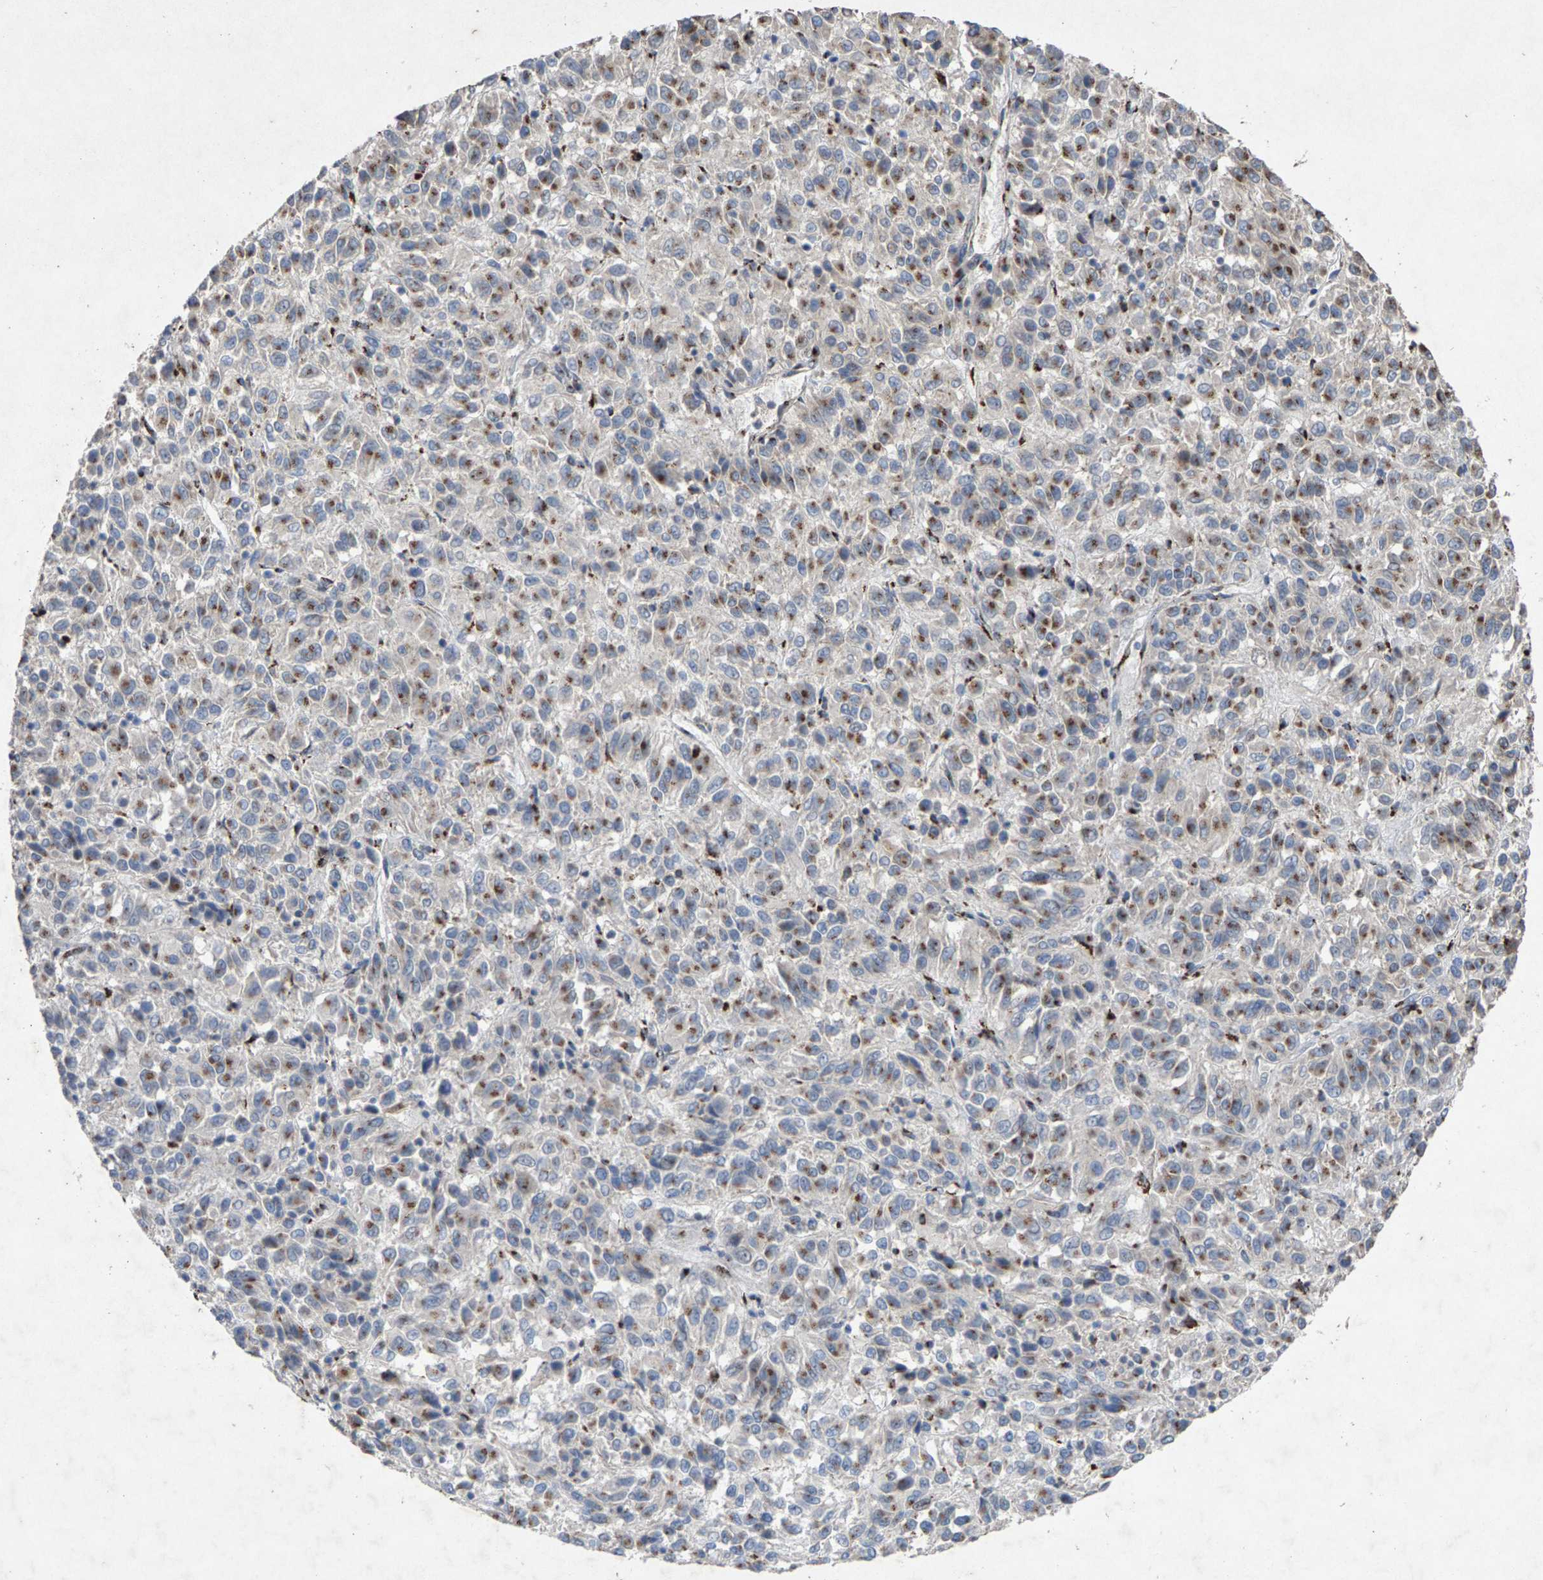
{"staining": {"intensity": "moderate", "quantity": ">75%", "location": "cytoplasmic/membranous"}, "tissue": "melanoma", "cell_type": "Tumor cells", "image_type": "cancer", "snomed": [{"axis": "morphology", "description": "Malignant melanoma, Metastatic site"}, {"axis": "topography", "description": "Lung"}], "caption": "Human malignant melanoma (metastatic site) stained for a protein (brown) exhibits moderate cytoplasmic/membranous positive staining in approximately >75% of tumor cells.", "gene": "MAN2A1", "patient": {"sex": "male", "age": 64}}